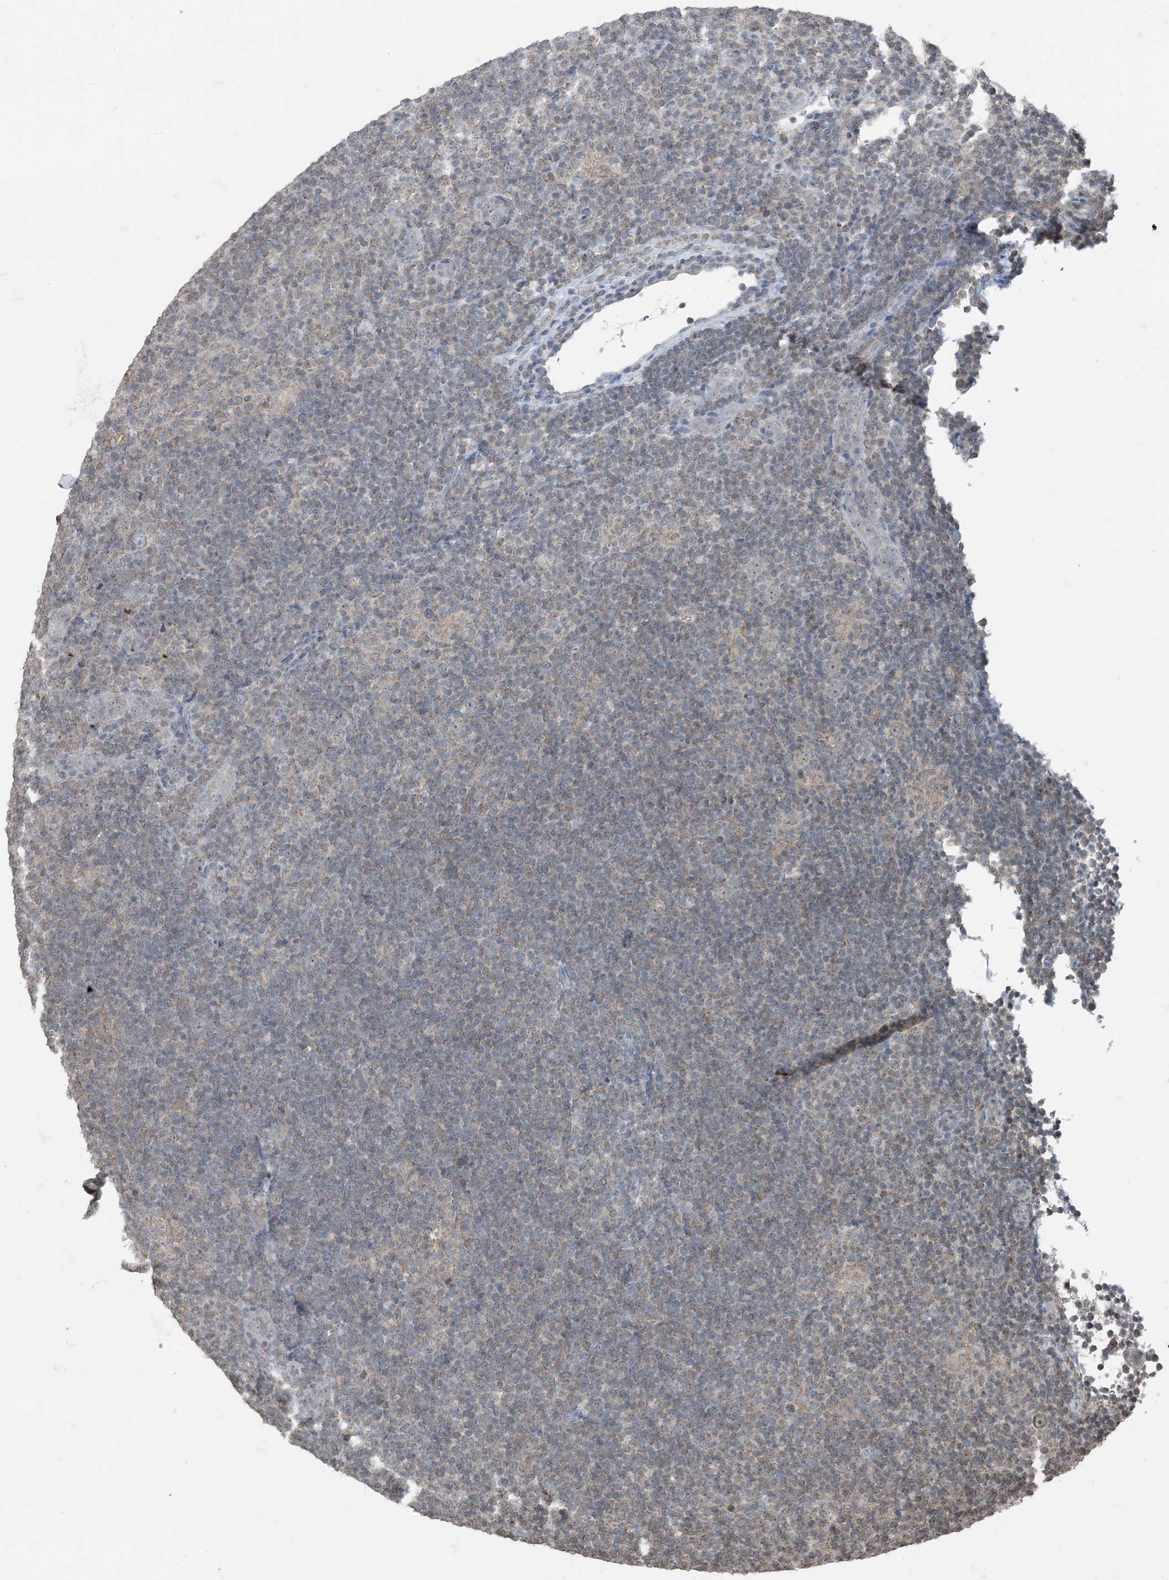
{"staining": {"intensity": "negative", "quantity": "none", "location": "none"}, "tissue": "lymphoma", "cell_type": "Tumor cells", "image_type": "cancer", "snomed": [{"axis": "morphology", "description": "Hodgkin's disease, NOS"}, {"axis": "topography", "description": "Lymph node"}], "caption": "This image is of lymphoma stained with immunohistochemistry to label a protein in brown with the nuclei are counter-stained blue. There is no expression in tumor cells.", "gene": "GNL1", "patient": {"sex": "female", "age": 57}}